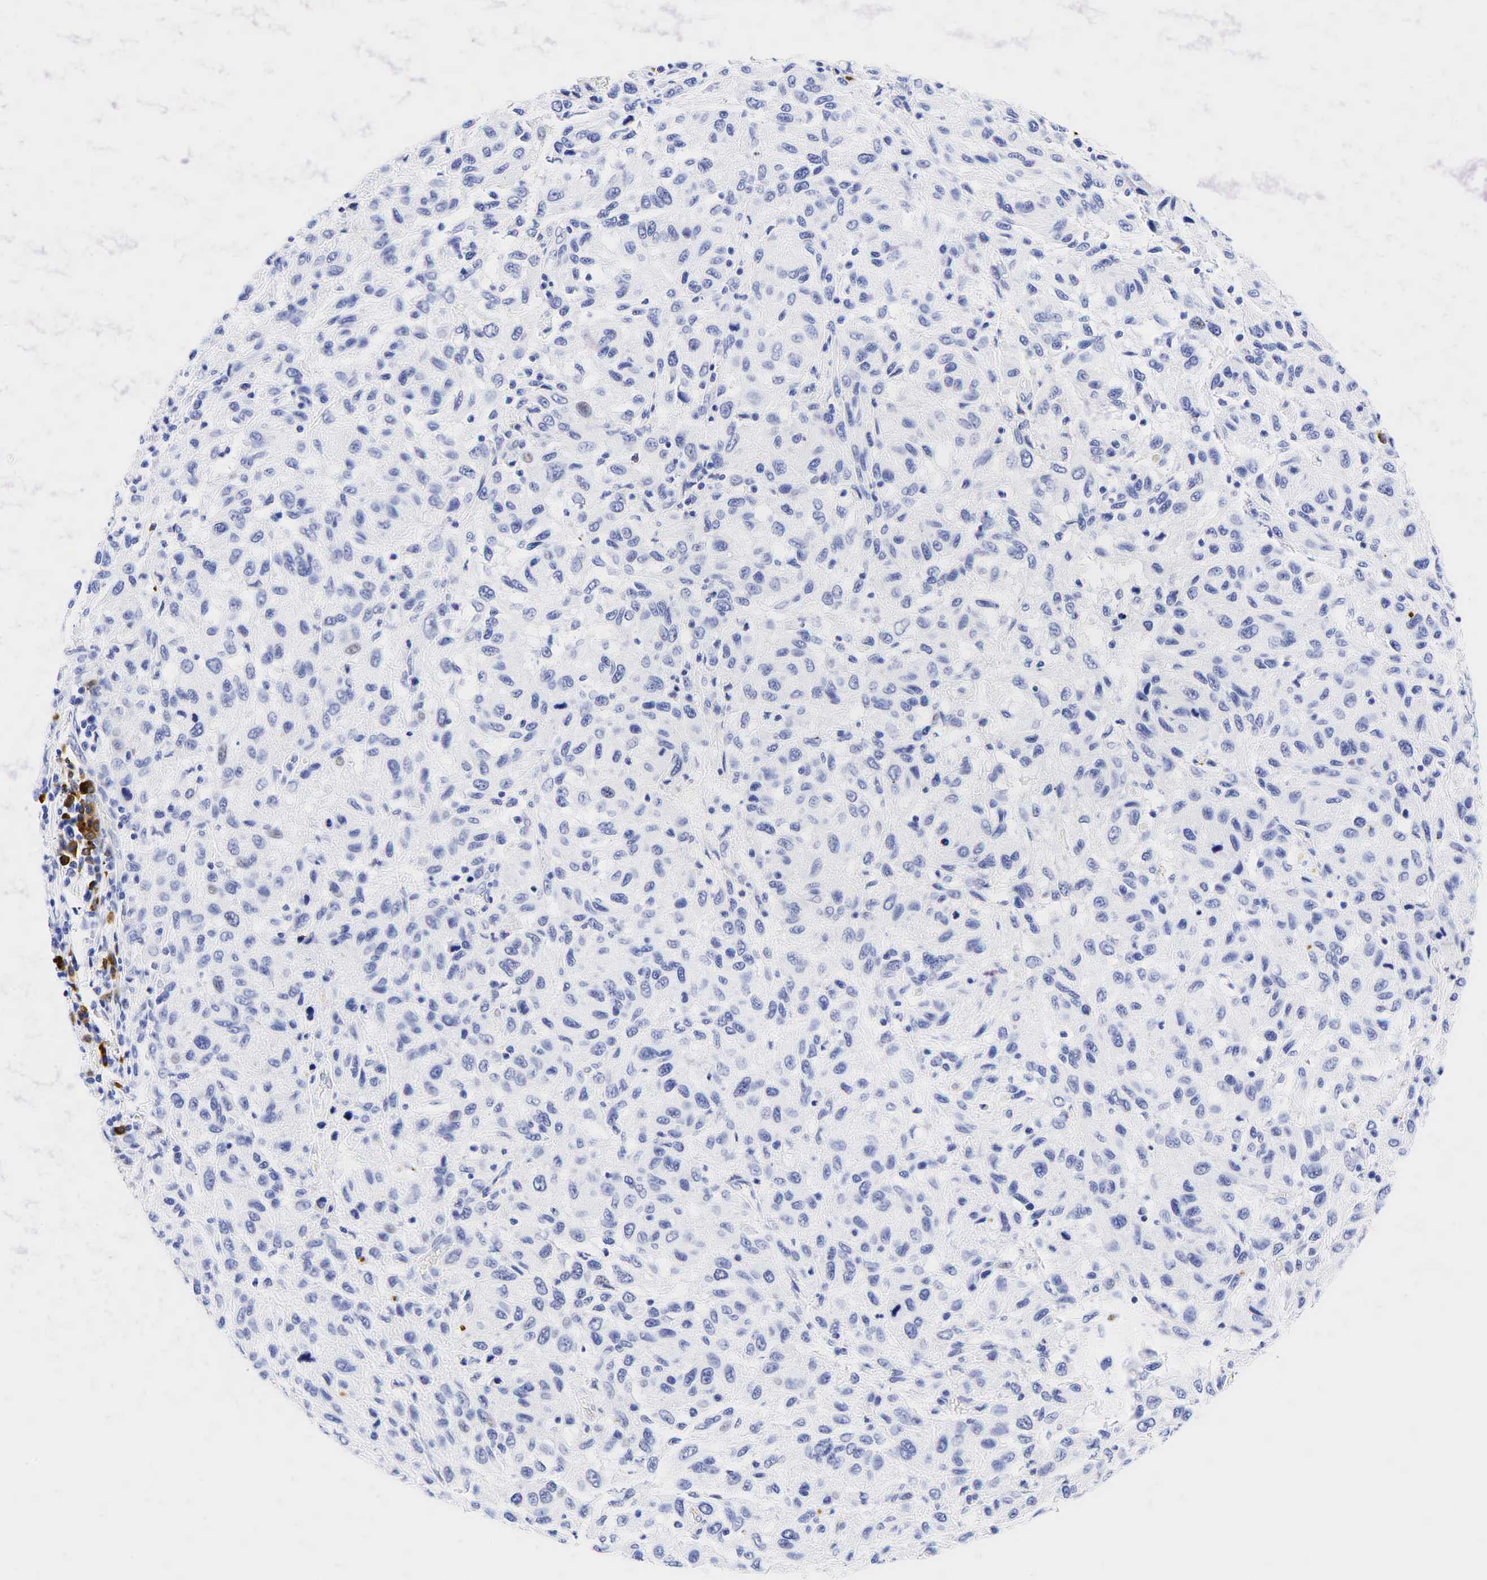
{"staining": {"intensity": "negative", "quantity": "none", "location": "none"}, "tissue": "melanoma", "cell_type": "Tumor cells", "image_type": "cancer", "snomed": [{"axis": "morphology", "description": "Malignant melanoma, NOS"}, {"axis": "topography", "description": "Skin"}], "caption": "Melanoma was stained to show a protein in brown. There is no significant positivity in tumor cells. The staining is performed using DAB (3,3'-diaminobenzidine) brown chromogen with nuclei counter-stained in using hematoxylin.", "gene": "CD79A", "patient": {"sex": "female", "age": 77}}